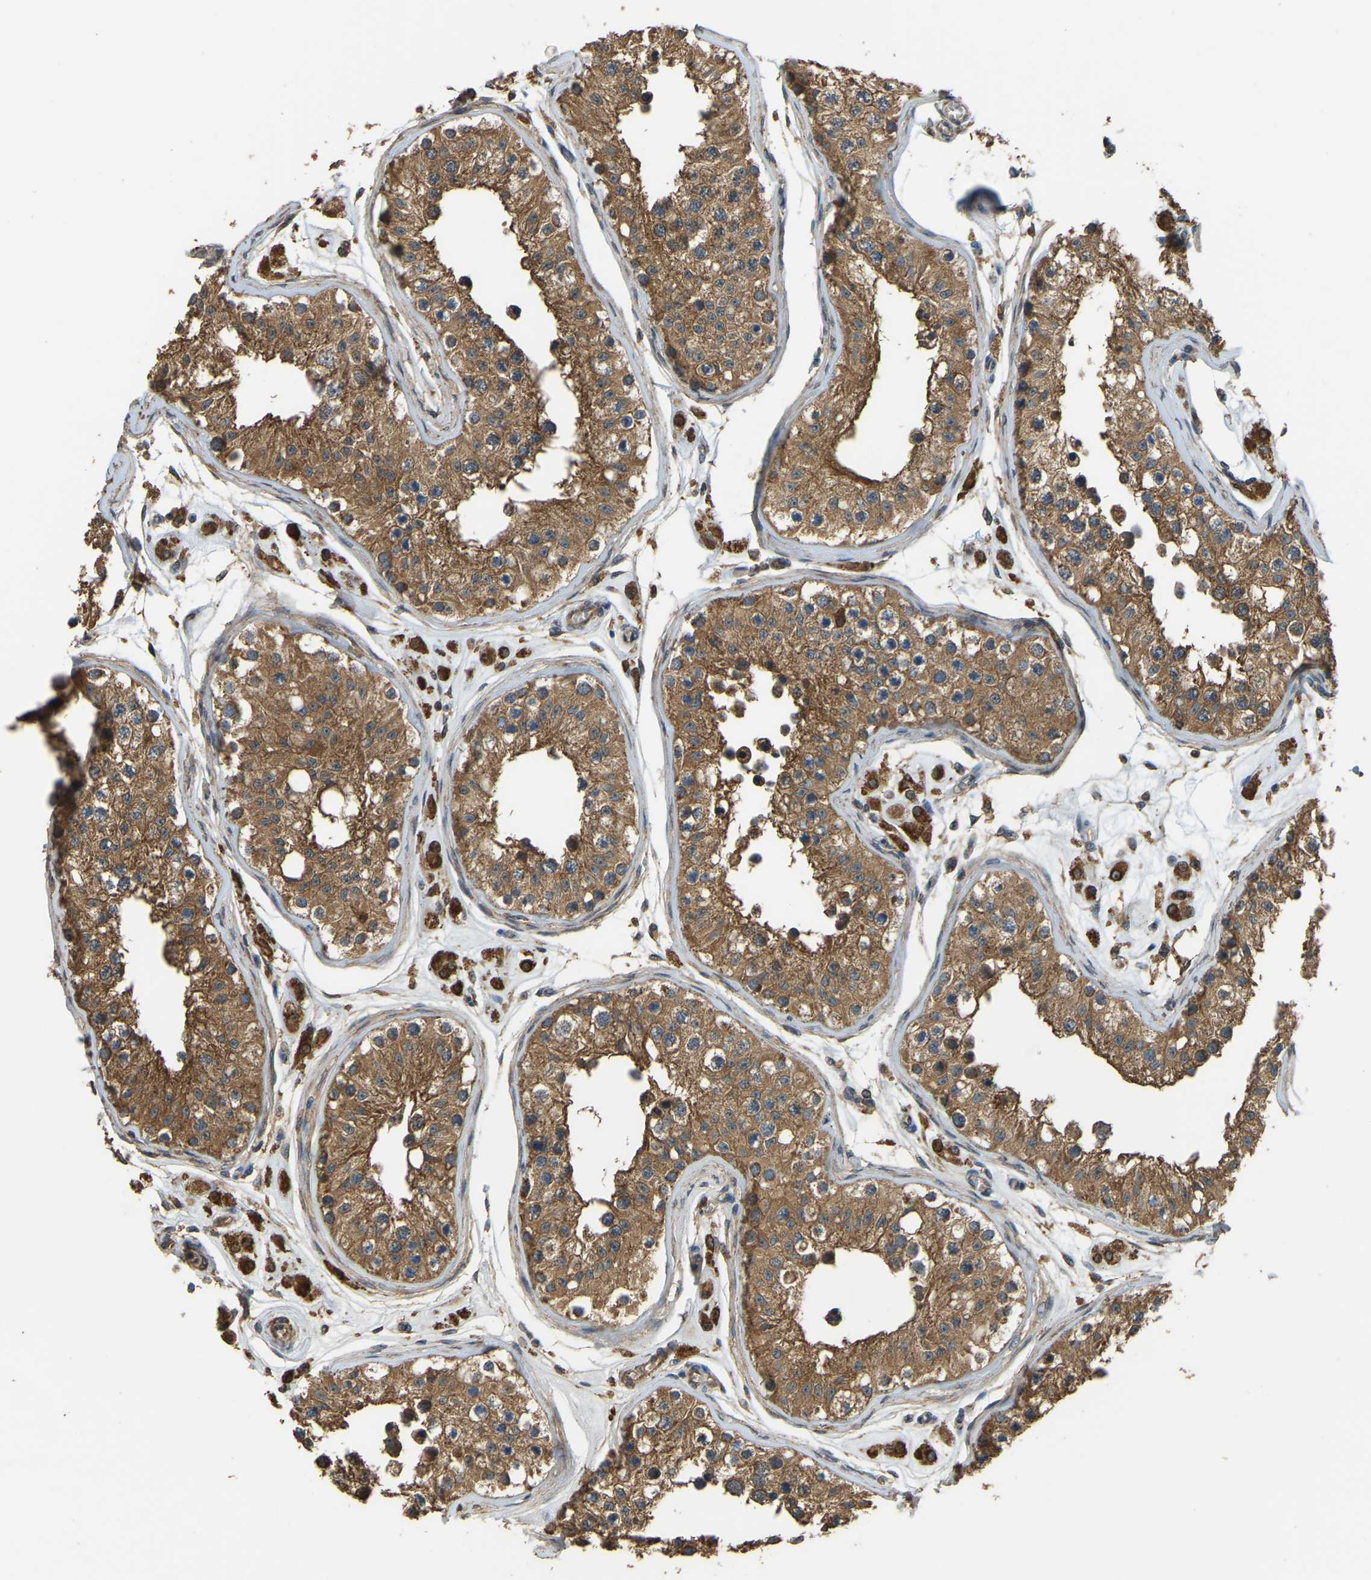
{"staining": {"intensity": "moderate", "quantity": ">75%", "location": "cytoplasmic/membranous"}, "tissue": "testis", "cell_type": "Cells in seminiferous ducts", "image_type": "normal", "snomed": [{"axis": "morphology", "description": "Normal tissue, NOS"}, {"axis": "morphology", "description": "Adenocarcinoma, metastatic, NOS"}, {"axis": "topography", "description": "Testis"}], "caption": "Protein staining displays moderate cytoplasmic/membranous positivity in approximately >75% of cells in seminiferous ducts in benign testis. Using DAB (brown) and hematoxylin (blue) stains, captured at high magnification using brightfield microscopy.", "gene": "GNG2", "patient": {"sex": "male", "age": 26}}